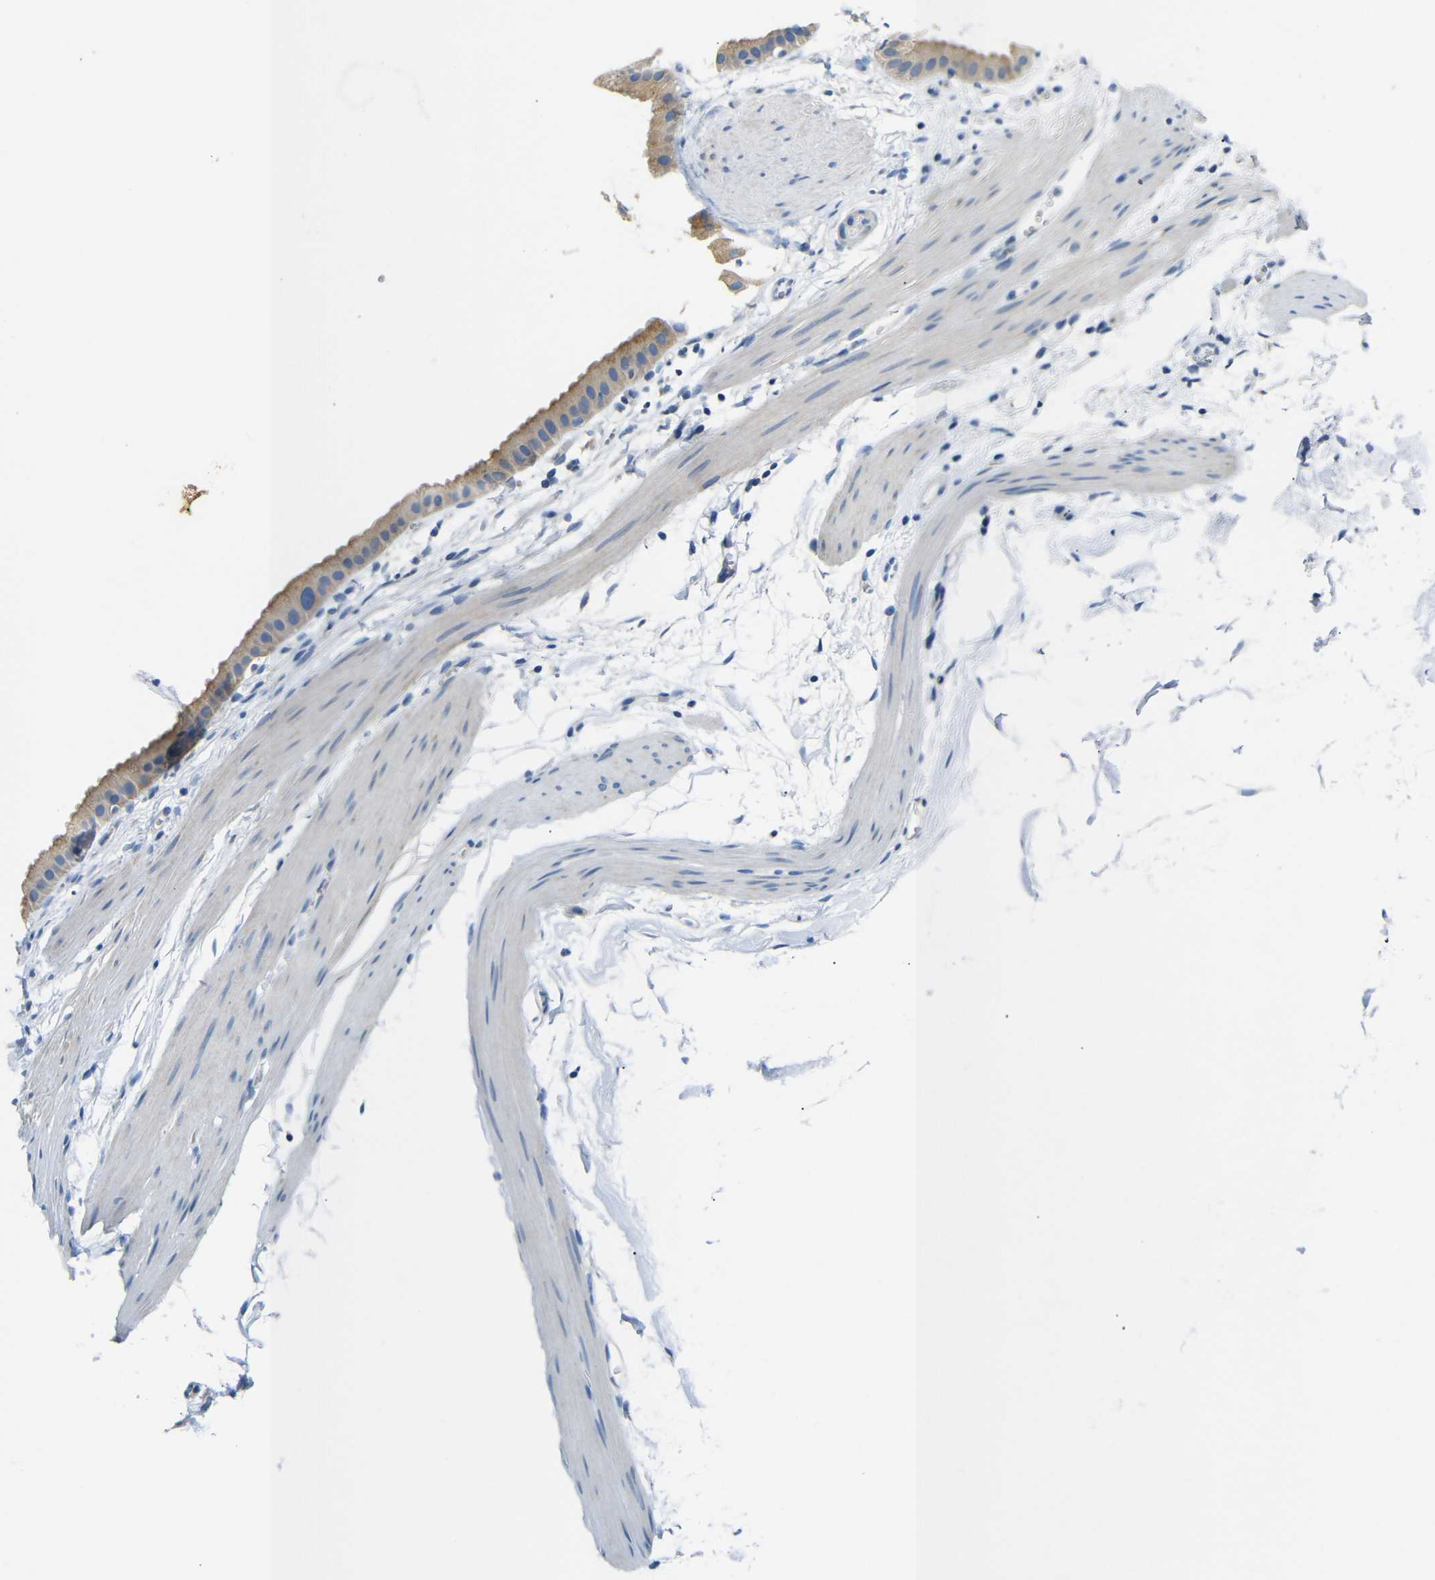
{"staining": {"intensity": "weak", "quantity": ">75%", "location": "cytoplasmic/membranous"}, "tissue": "gallbladder", "cell_type": "Glandular cells", "image_type": "normal", "snomed": [{"axis": "morphology", "description": "Normal tissue, NOS"}, {"axis": "topography", "description": "Gallbladder"}], "caption": "Benign gallbladder displays weak cytoplasmic/membranous staining in about >75% of glandular cells (DAB IHC with brightfield microscopy, high magnification)..", "gene": "DCP1A", "patient": {"sex": "female", "age": 64}}